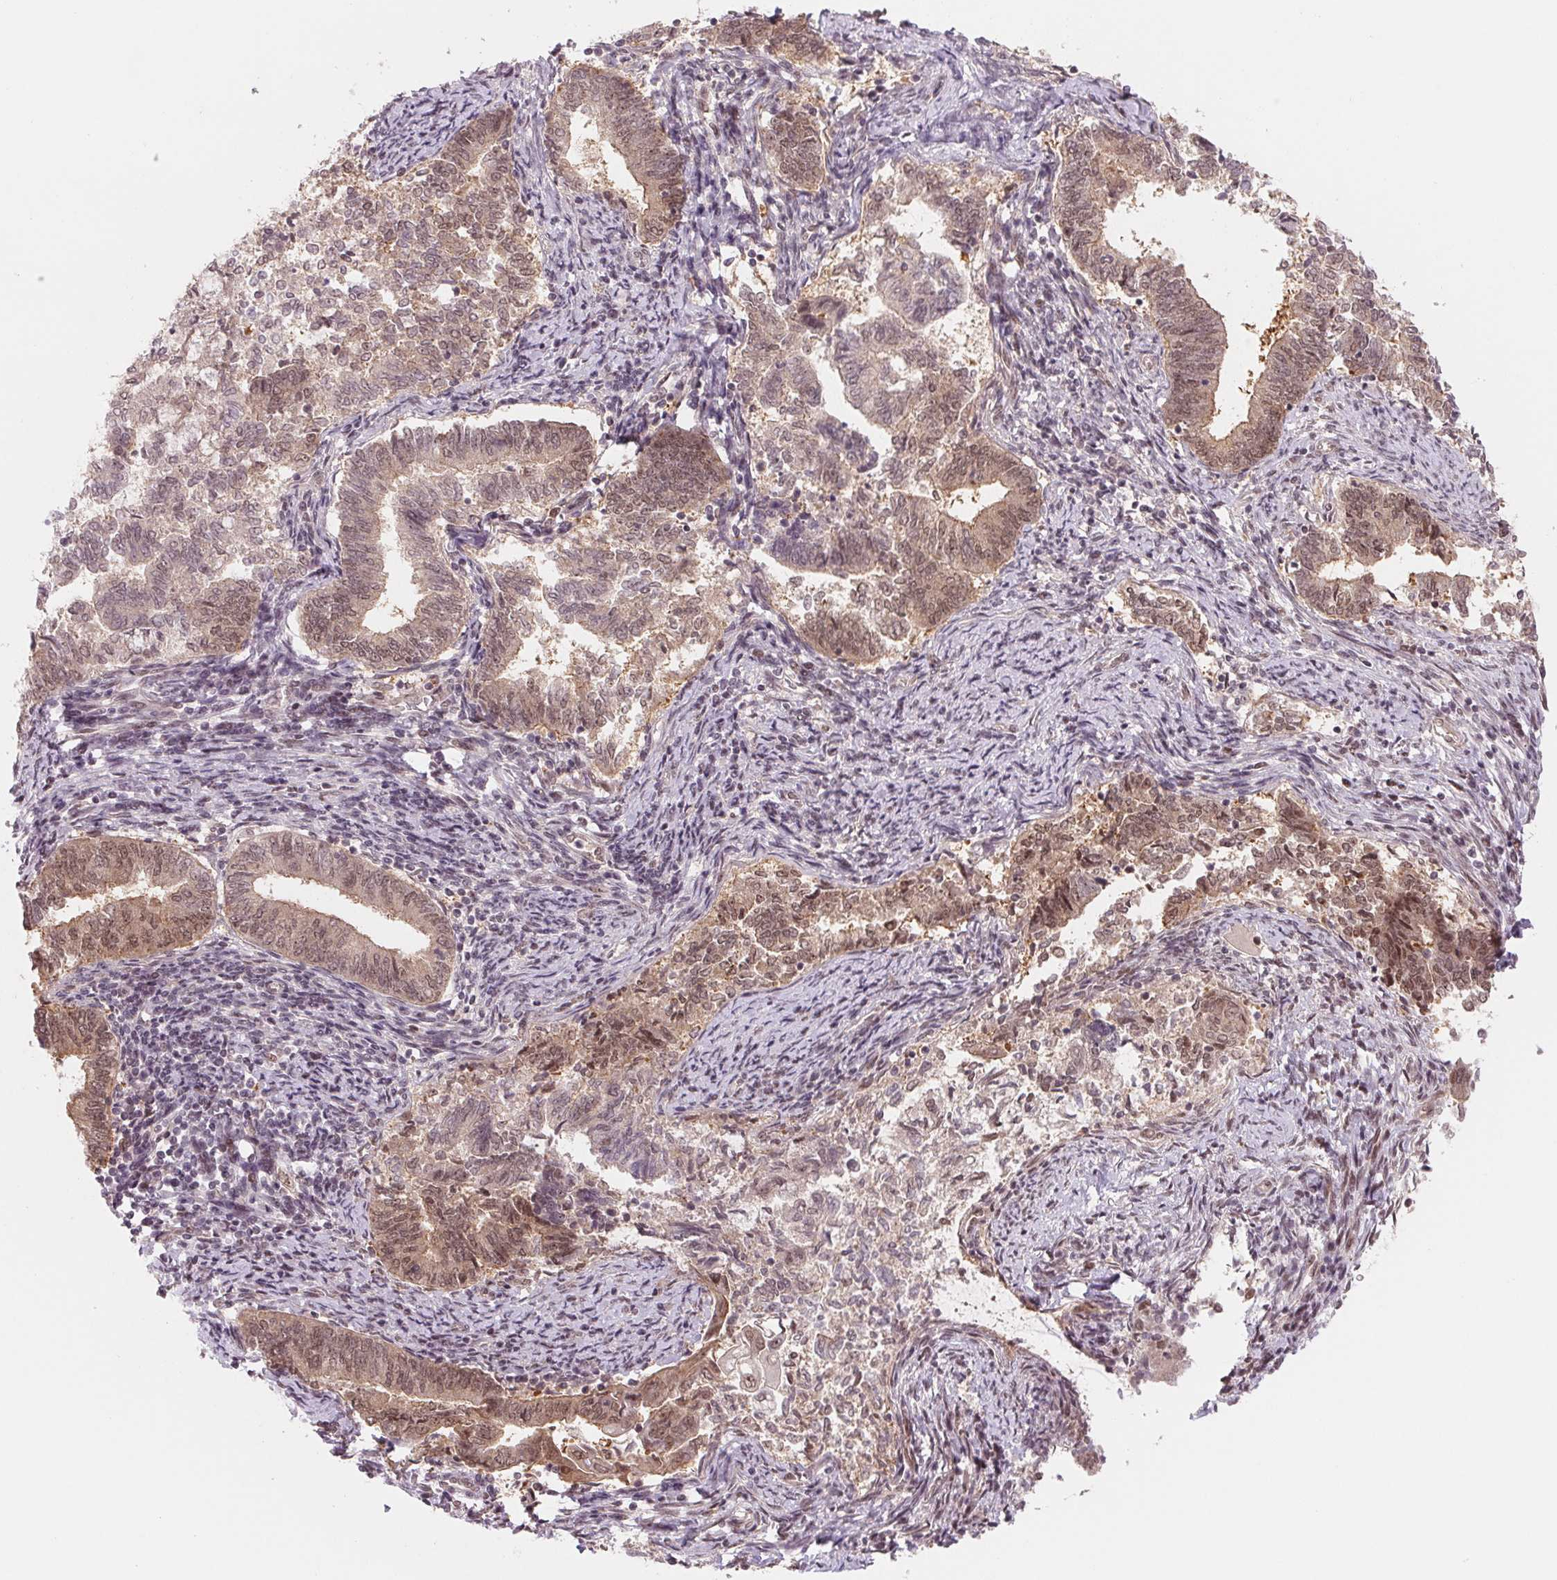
{"staining": {"intensity": "weak", "quantity": ">75%", "location": "cytoplasmic/membranous,nuclear"}, "tissue": "endometrial cancer", "cell_type": "Tumor cells", "image_type": "cancer", "snomed": [{"axis": "morphology", "description": "Adenocarcinoma, NOS"}, {"axis": "topography", "description": "Endometrium"}], "caption": "The histopathology image displays immunohistochemical staining of endometrial cancer. There is weak cytoplasmic/membranous and nuclear staining is identified in approximately >75% of tumor cells.", "gene": "DNAJB6", "patient": {"sex": "female", "age": 65}}